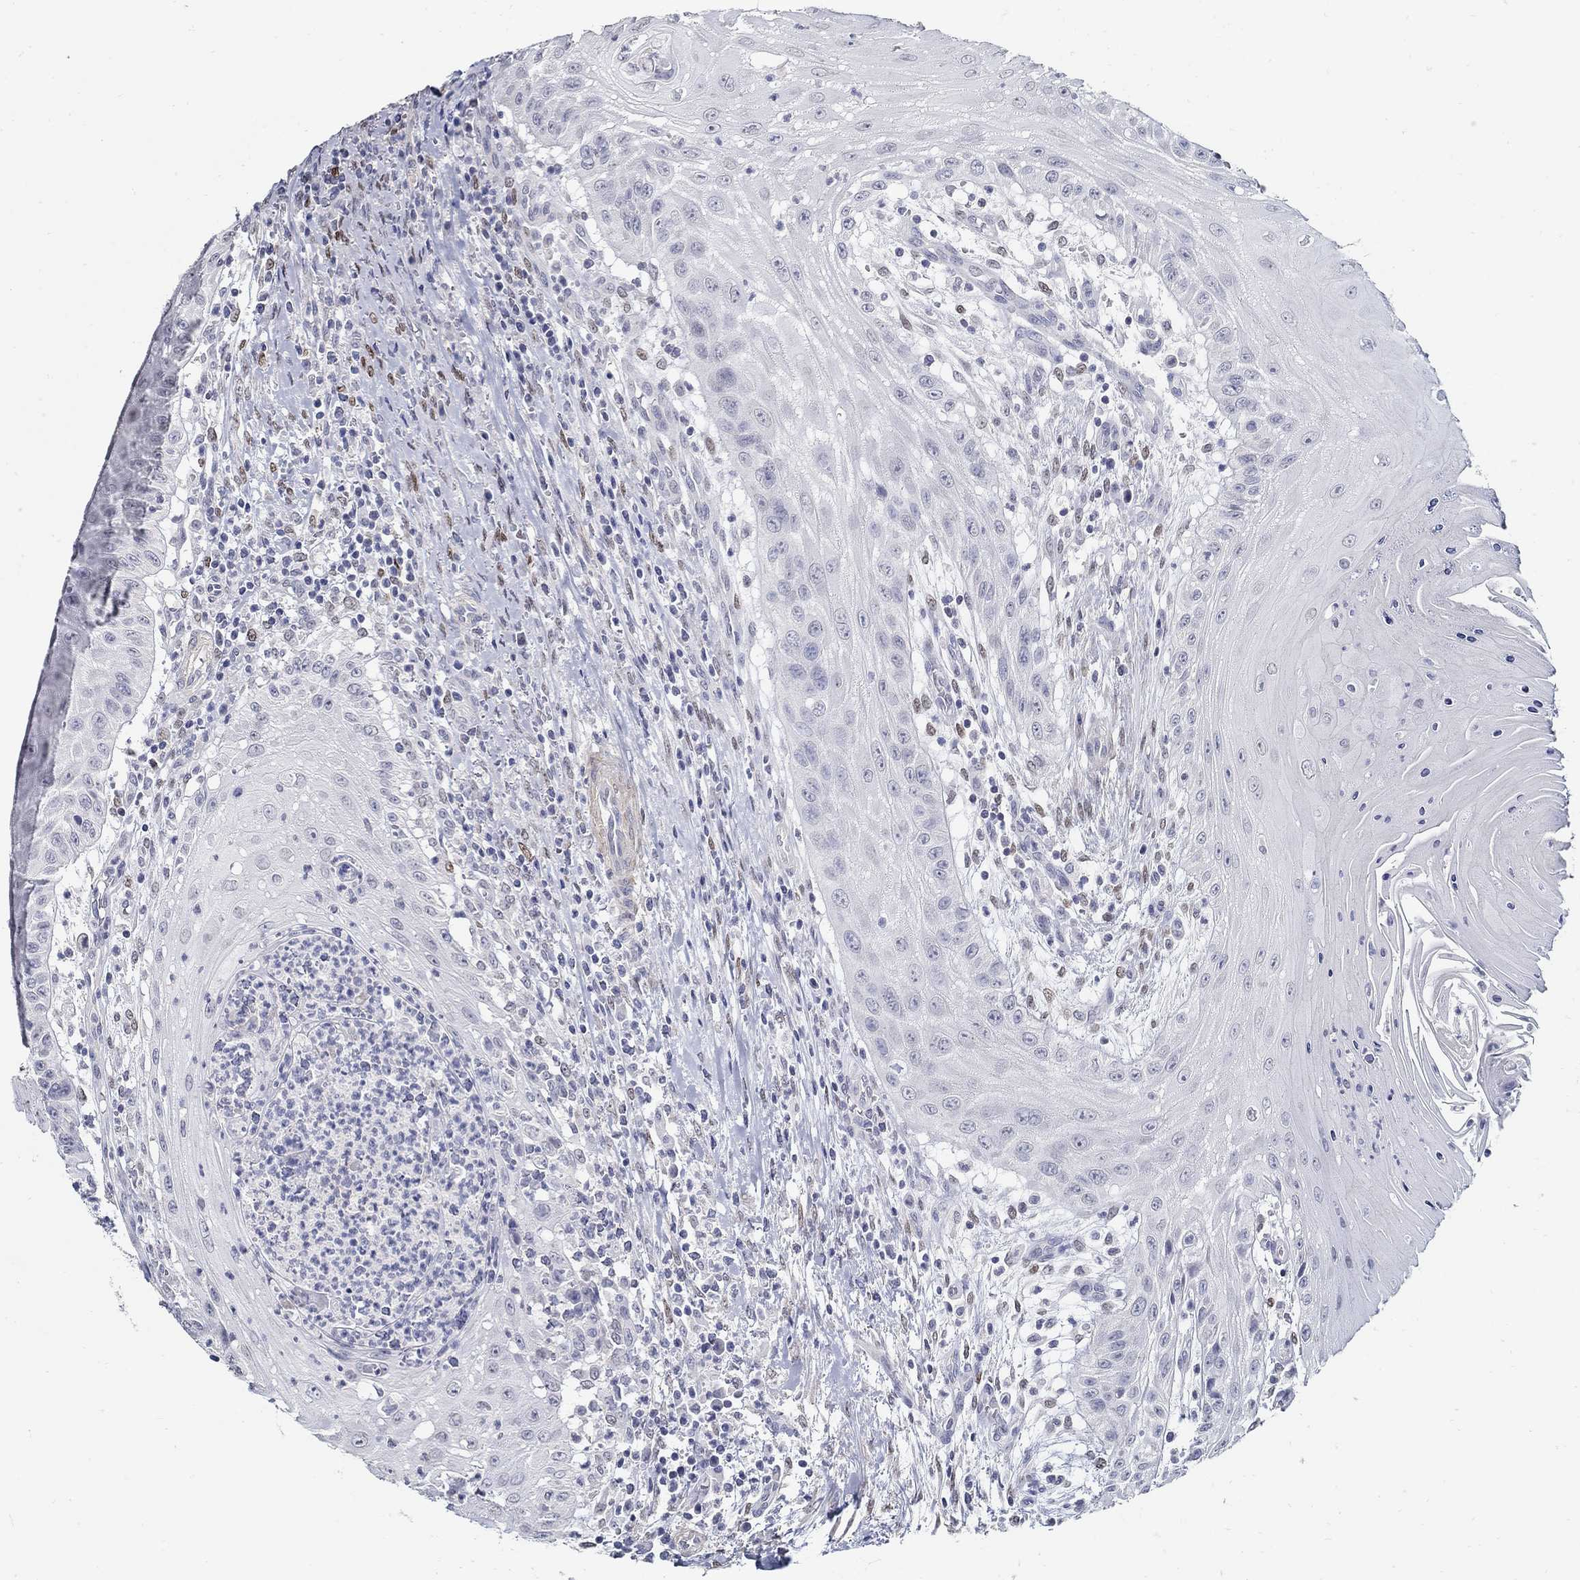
{"staining": {"intensity": "negative", "quantity": "none", "location": "none"}, "tissue": "head and neck cancer", "cell_type": "Tumor cells", "image_type": "cancer", "snomed": [{"axis": "morphology", "description": "Squamous cell carcinoma, NOS"}, {"axis": "topography", "description": "Oral tissue"}, {"axis": "topography", "description": "Head-Neck"}], "caption": "Immunohistochemistry (IHC) histopathology image of neoplastic tissue: human head and neck cancer stained with DAB (3,3'-diaminobenzidine) displays no significant protein expression in tumor cells.", "gene": "USP29", "patient": {"sex": "male", "age": 58}}